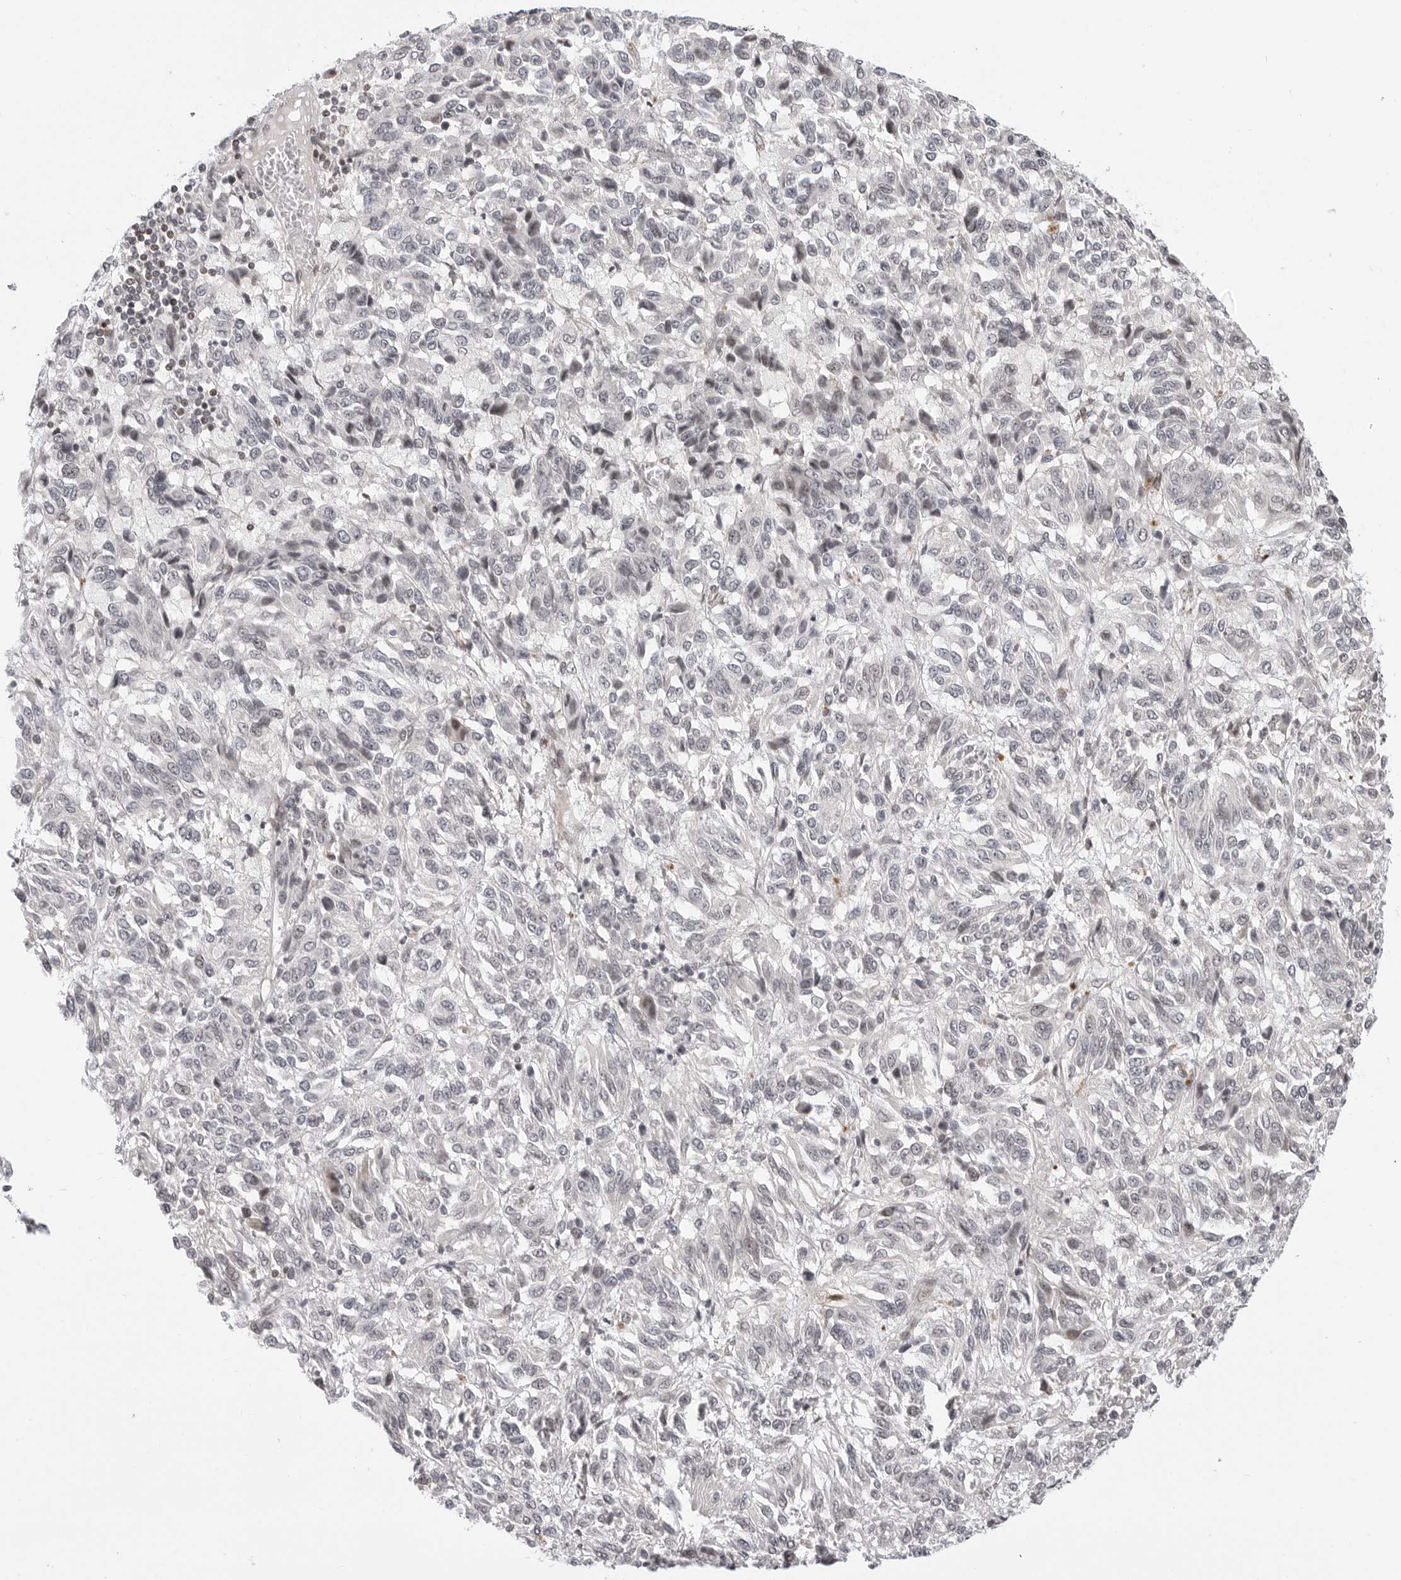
{"staining": {"intensity": "negative", "quantity": "none", "location": "none"}, "tissue": "melanoma", "cell_type": "Tumor cells", "image_type": "cancer", "snomed": [{"axis": "morphology", "description": "Malignant melanoma, Metastatic site"}, {"axis": "topography", "description": "Lung"}], "caption": "IHC micrograph of neoplastic tissue: human melanoma stained with DAB displays no significant protein expression in tumor cells.", "gene": "C8orf33", "patient": {"sex": "male", "age": 64}}